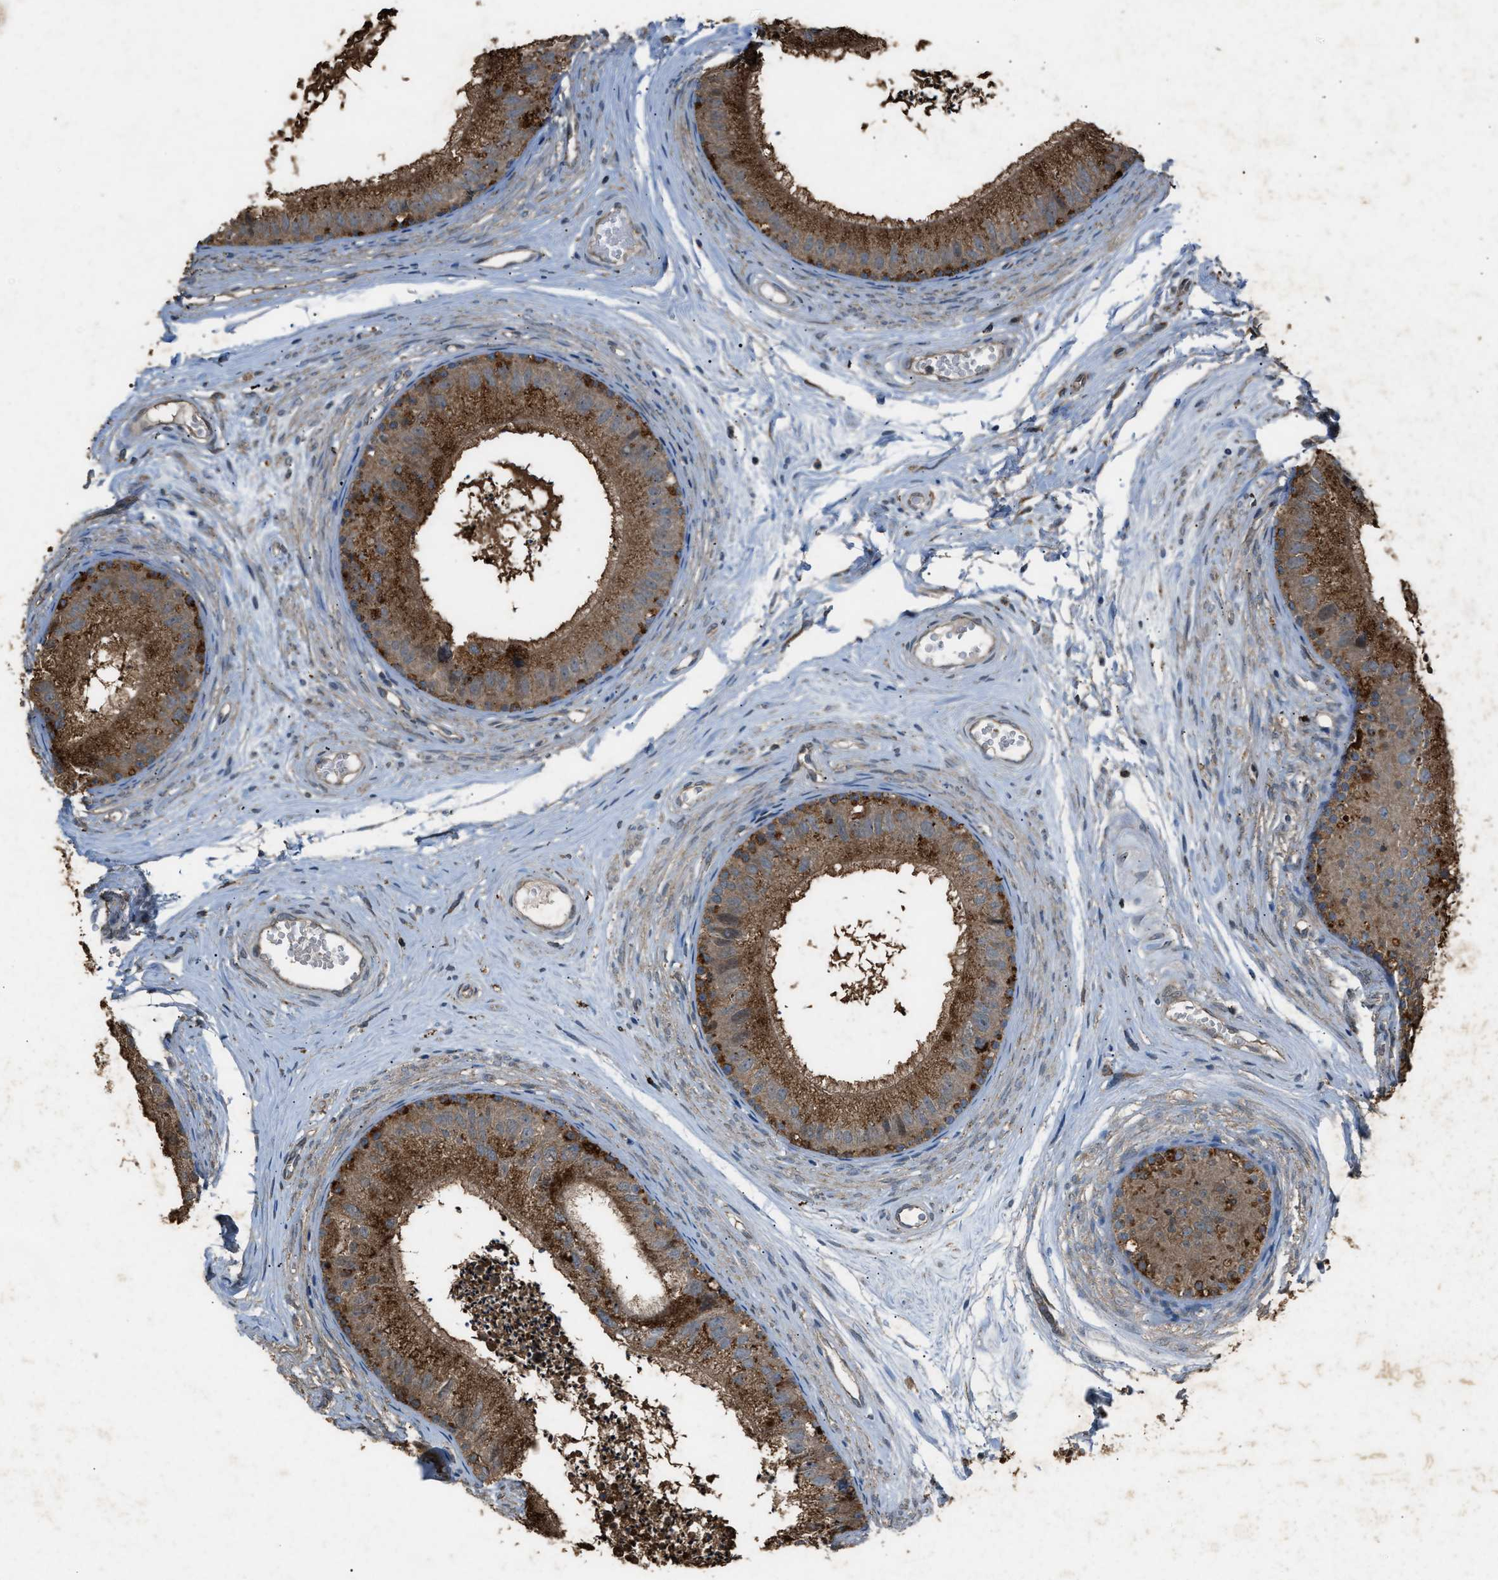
{"staining": {"intensity": "moderate", "quantity": ">75%", "location": "cytoplasmic/membranous"}, "tissue": "epididymis", "cell_type": "Glandular cells", "image_type": "normal", "snomed": [{"axis": "morphology", "description": "Normal tissue, NOS"}, {"axis": "topography", "description": "Epididymis"}], "caption": "A photomicrograph showing moderate cytoplasmic/membranous staining in about >75% of glandular cells in normal epididymis, as visualized by brown immunohistochemical staining.", "gene": "PSMD1", "patient": {"sex": "male", "age": 56}}